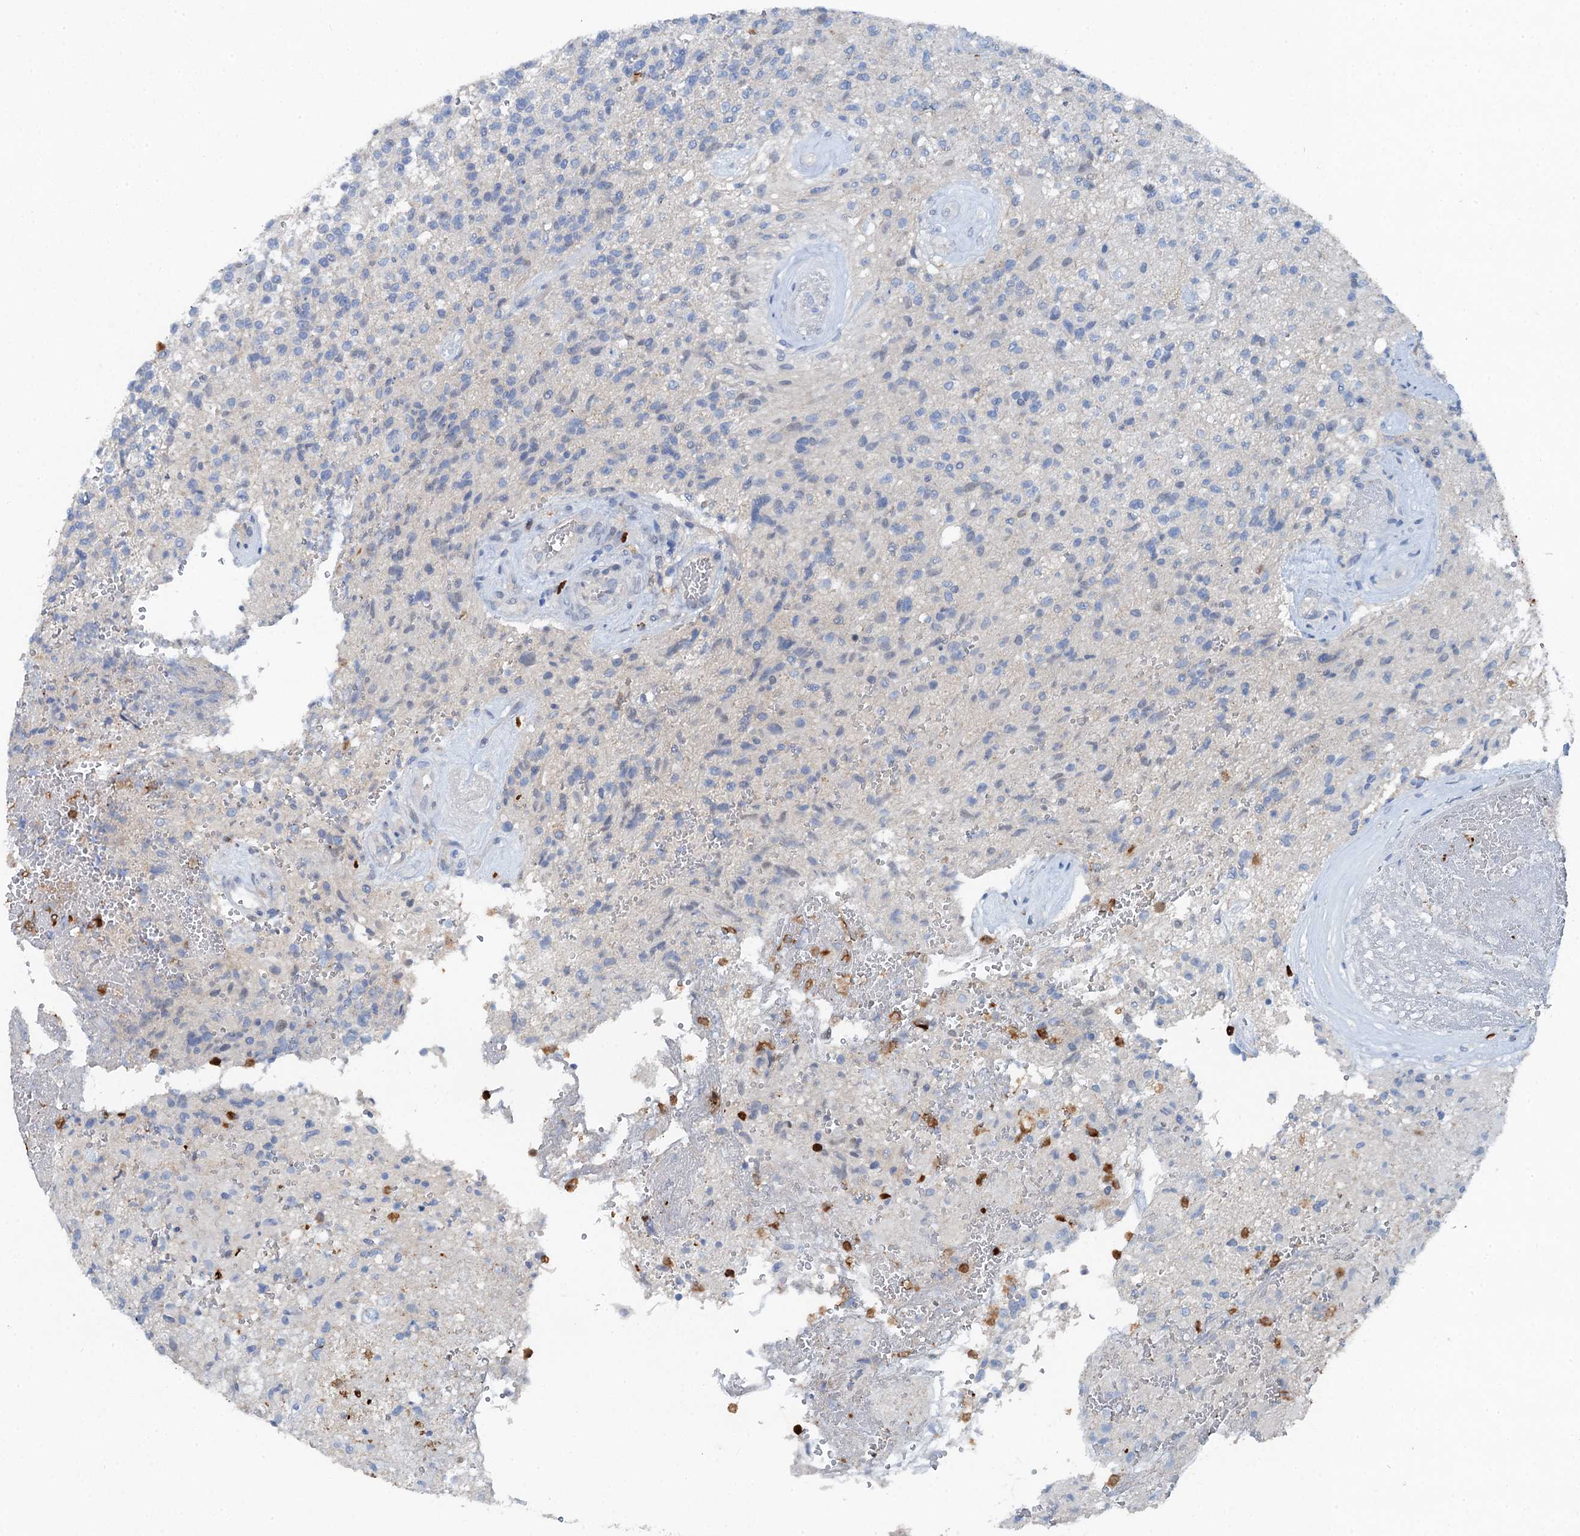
{"staining": {"intensity": "negative", "quantity": "none", "location": "none"}, "tissue": "glioma", "cell_type": "Tumor cells", "image_type": "cancer", "snomed": [{"axis": "morphology", "description": "Glioma, malignant, High grade"}, {"axis": "topography", "description": "Brain"}], "caption": "Tumor cells are negative for brown protein staining in glioma.", "gene": "OTOA", "patient": {"sex": "male", "age": 56}}